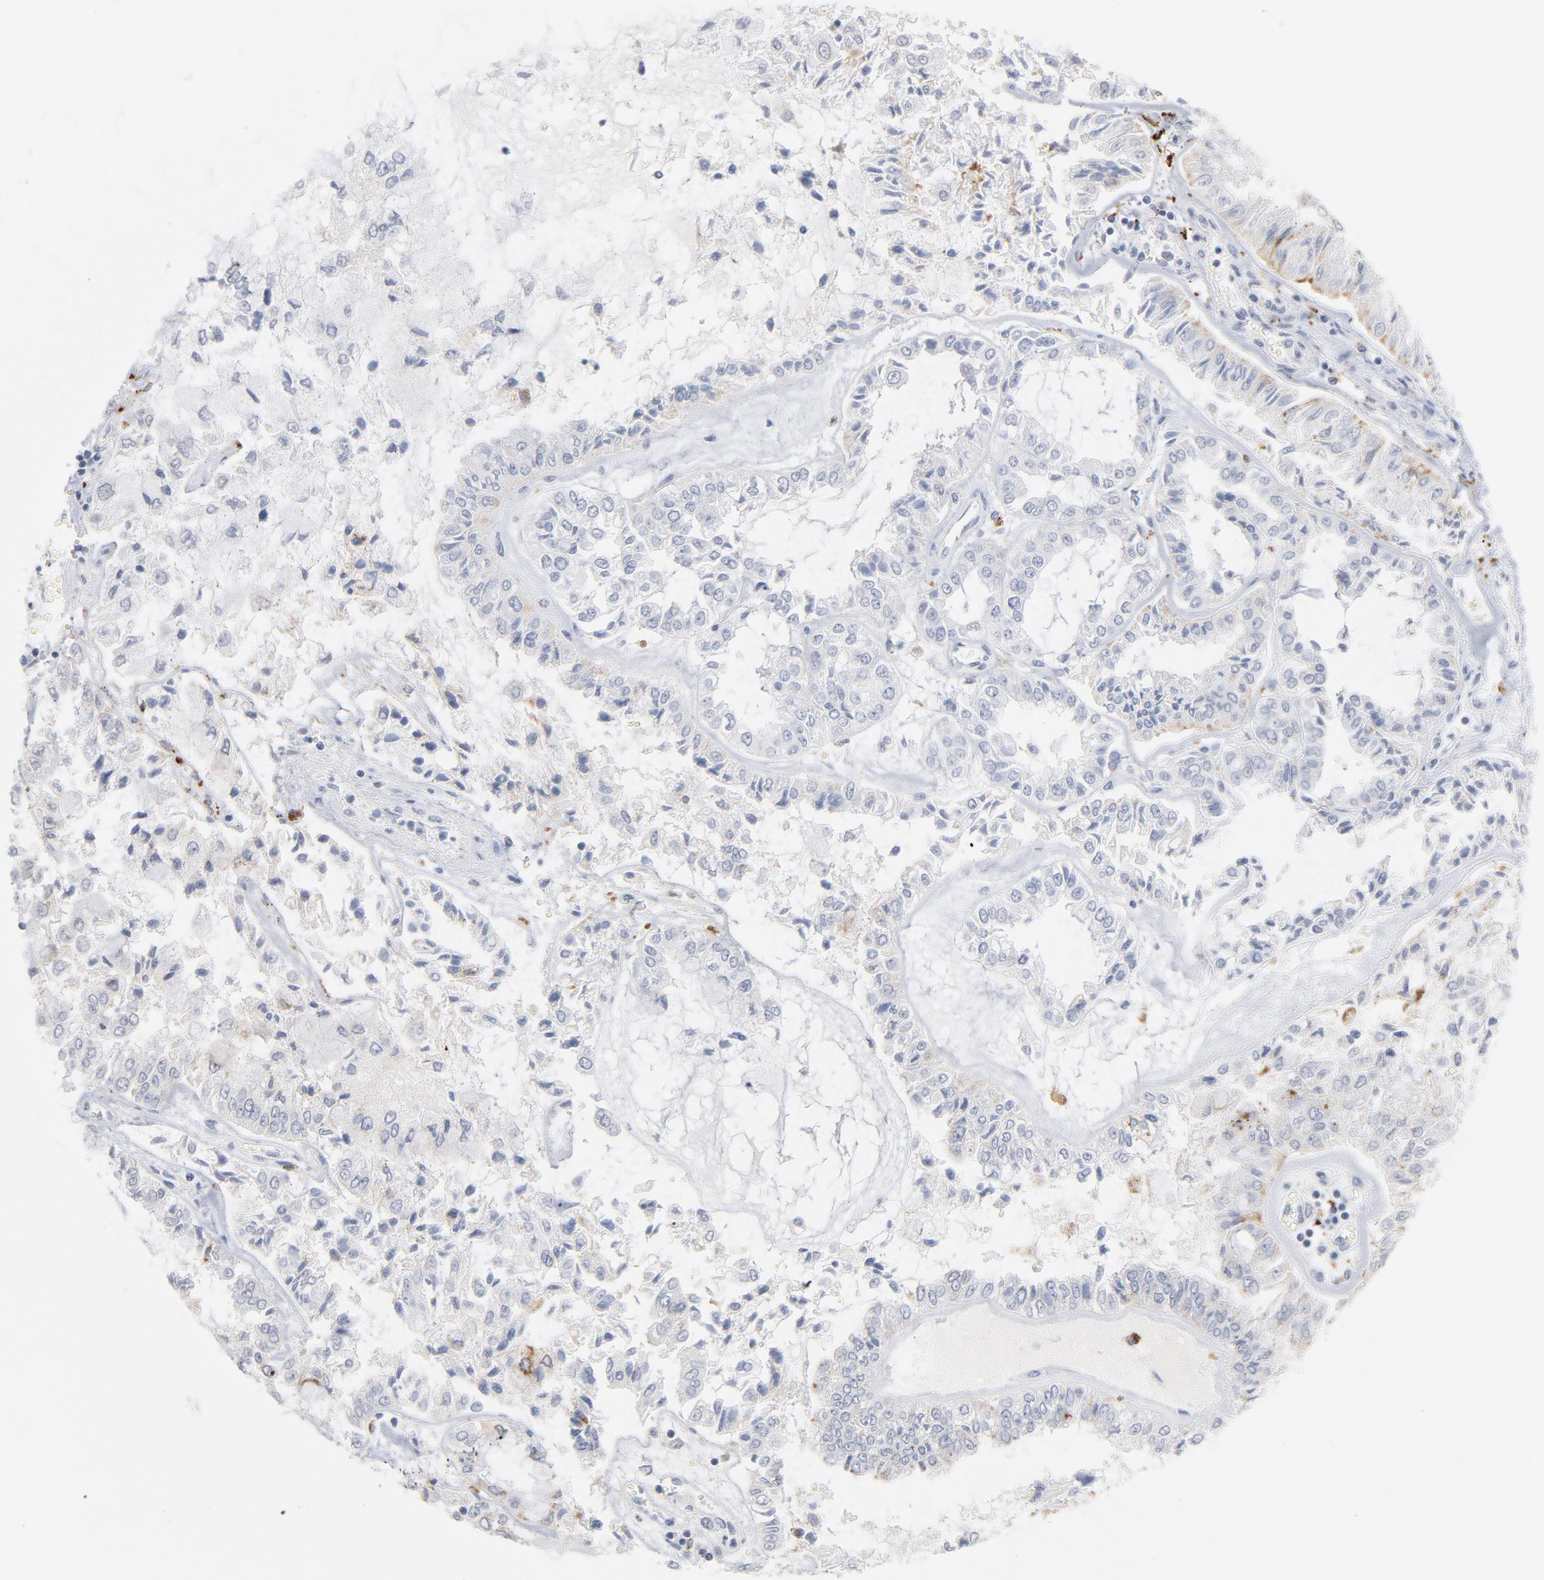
{"staining": {"intensity": "moderate", "quantity": "25%-75%", "location": "cytoplasmic/membranous"}, "tissue": "liver cancer", "cell_type": "Tumor cells", "image_type": "cancer", "snomed": [{"axis": "morphology", "description": "Cholangiocarcinoma"}, {"axis": "topography", "description": "Liver"}], "caption": "Cholangiocarcinoma (liver) was stained to show a protein in brown. There is medium levels of moderate cytoplasmic/membranous positivity in about 25%-75% of tumor cells.", "gene": "LTBP2", "patient": {"sex": "female", "age": 79}}